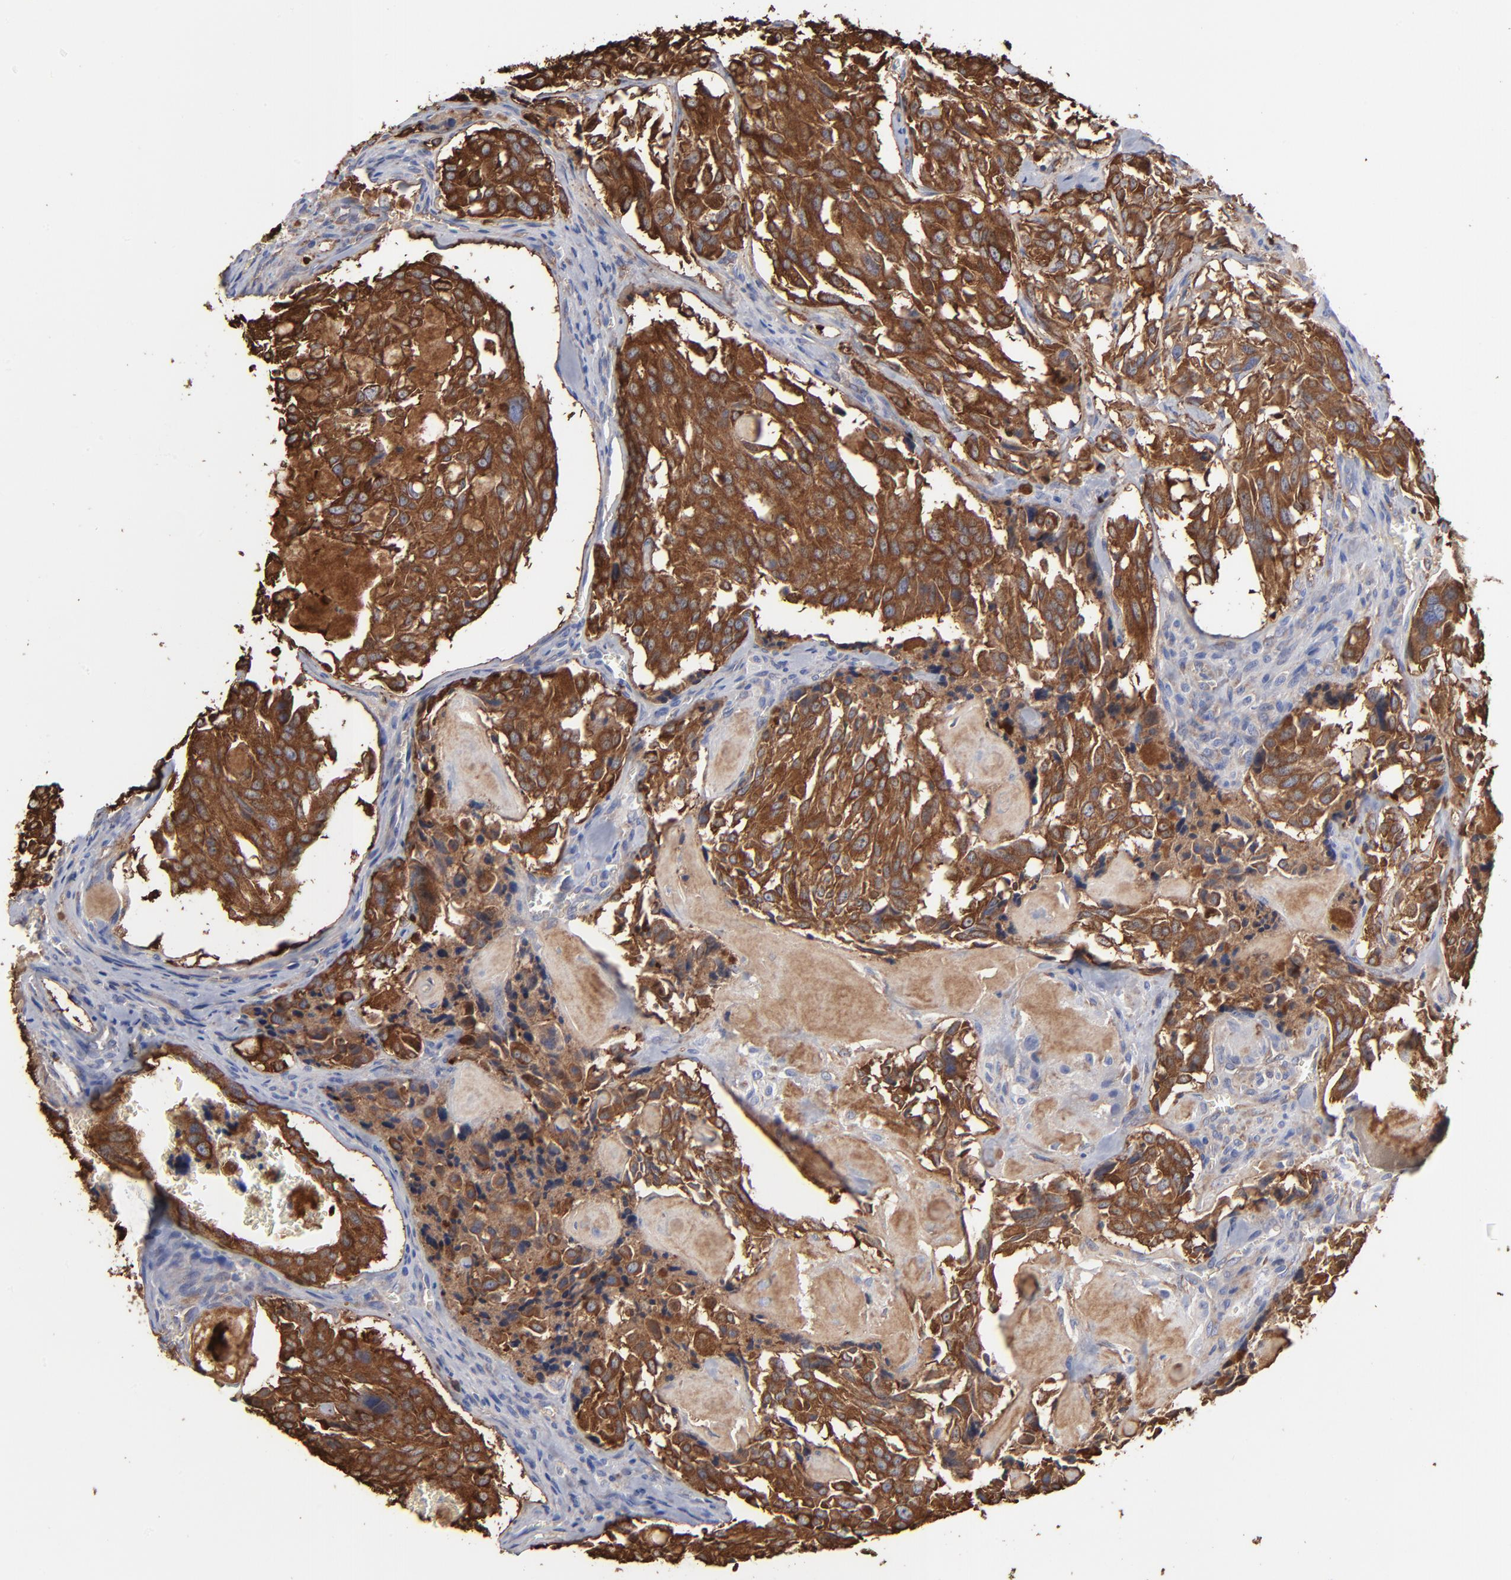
{"staining": {"intensity": "strong", "quantity": ">75%", "location": "cytoplasmic/membranous"}, "tissue": "thyroid cancer", "cell_type": "Tumor cells", "image_type": "cancer", "snomed": [{"axis": "morphology", "description": "Carcinoma, NOS"}, {"axis": "morphology", "description": "Carcinoid, malignant, NOS"}, {"axis": "topography", "description": "Thyroid gland"}], "caption": "Approximately >75% of tumor cells in human thyroid carcinoma reveal strong cytoplasmic/membranous protein staining as visualized by brown immunohistochemical staining.", "gene": "CILP", "patient": {"sex": "male", "age": 33}}